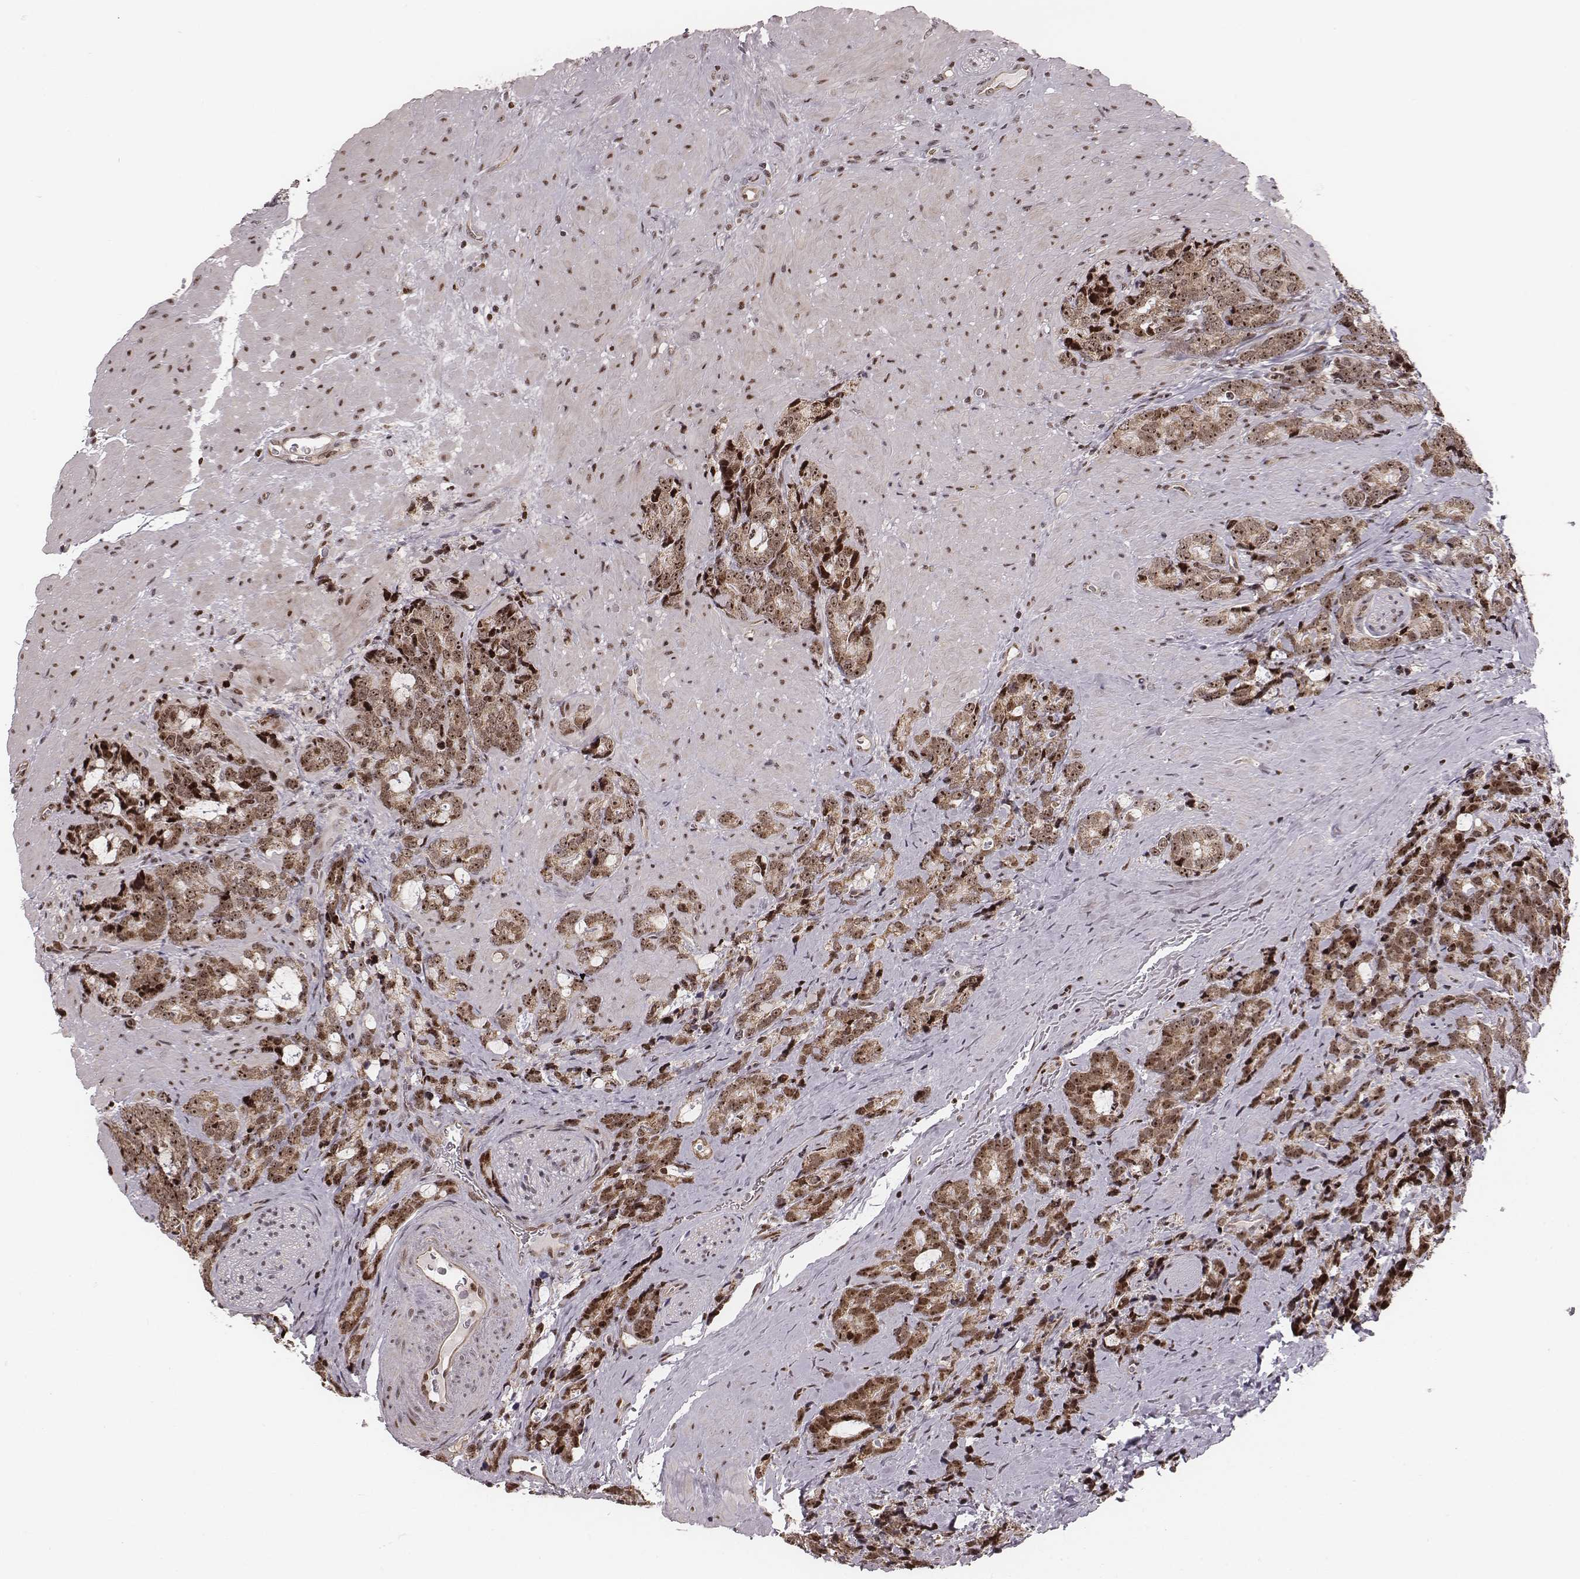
{"staining": {"intensity": "moderate", "quantity": ">75%", "location": "cytoplasmic/membranous,nuclear"}, "tissue": "prostate cancer", "cell_type": "Tumor cells", "image_type": "cancer", "snomed": [{"axis": "morphology", "description": "Adenocarcinoma, High grade"}, {"axis": "topography", "description": "Prostate"}], "caption": "Prostate cancer (high-grade adenocarcinoma) stained with DAB immunohistochemistry exhibits medium levels of moderate cytoplasmic/membranous and nuclear positivity in about >75% of tumor cells.", "gene": "VRK3", "patient": {"sex": "male", "age": 74}}